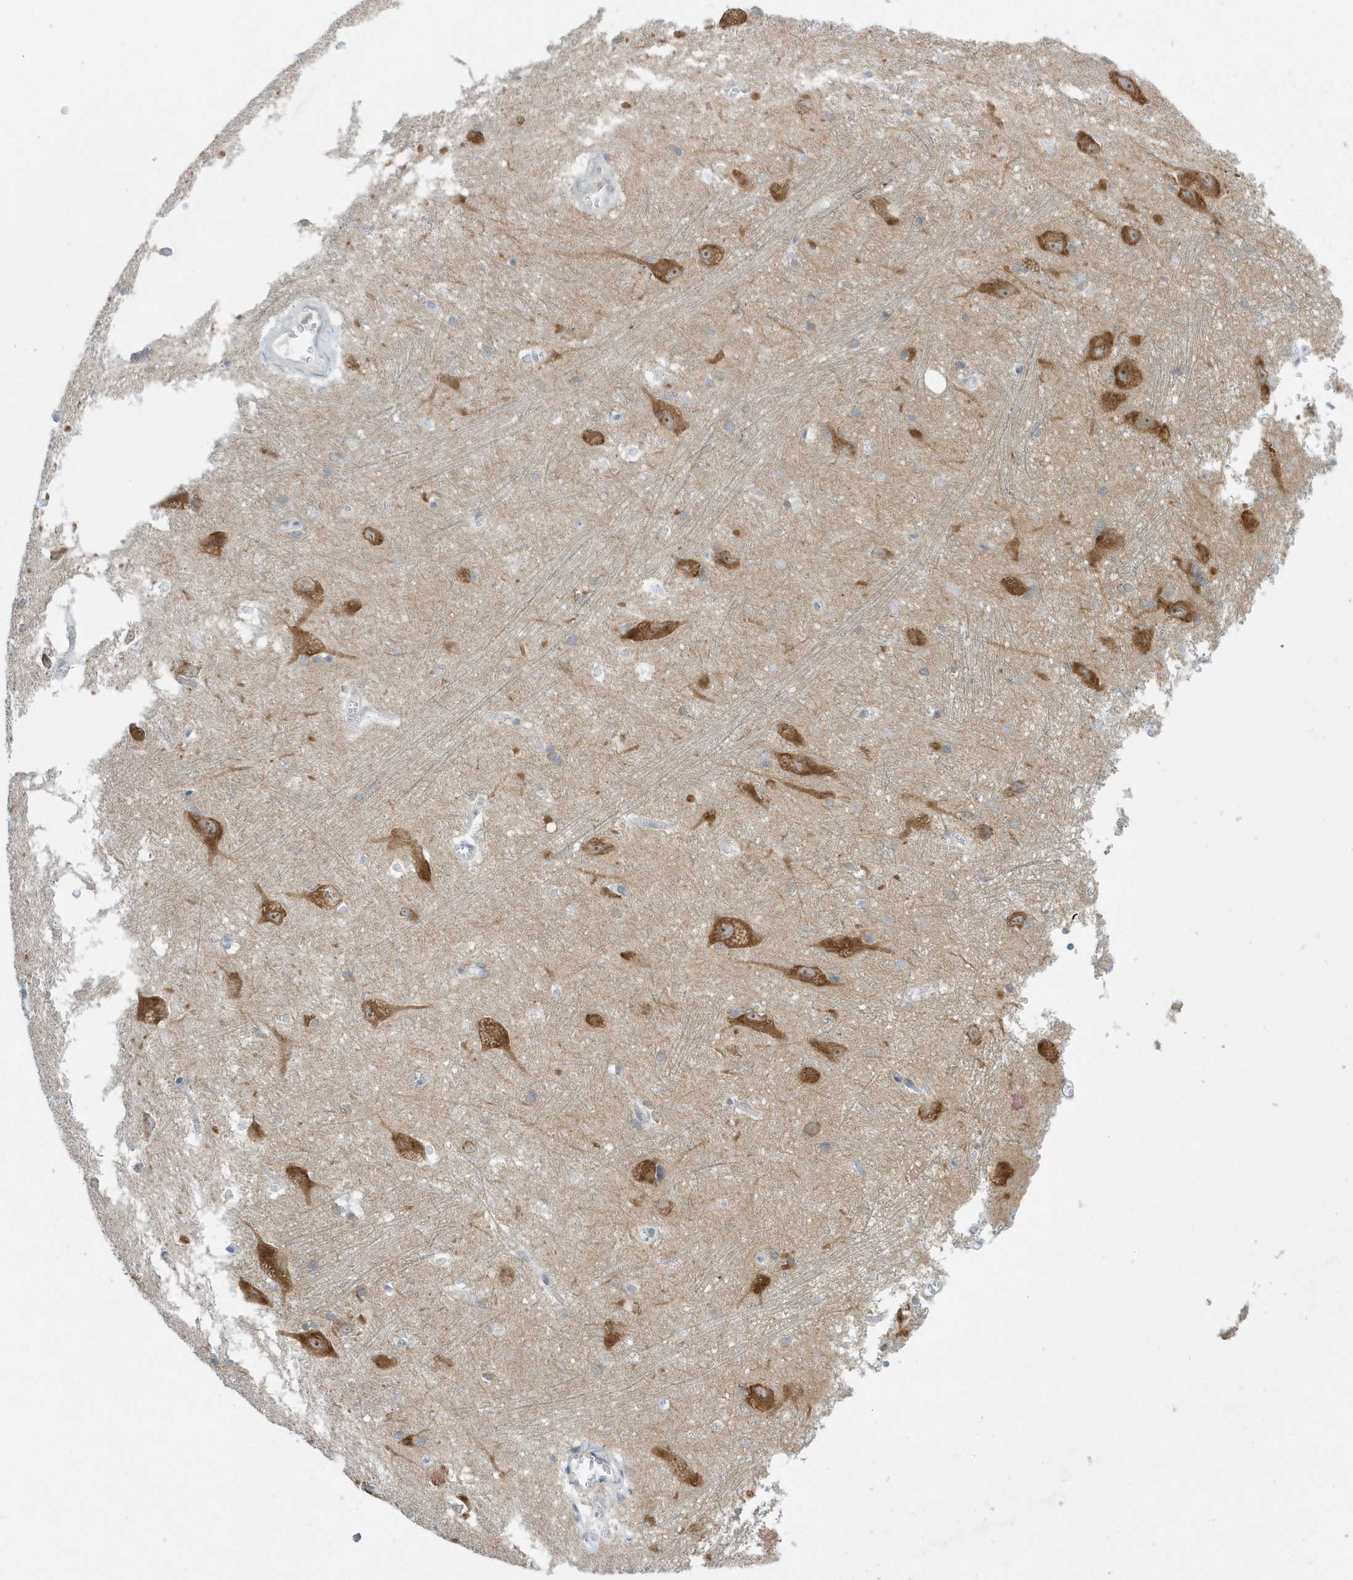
{"staining": {"intensity": "weak", "quantity": "<25%", "location": "cytoplasmic/membranous"}, "tissue": "caudate", "cell_type": "Glial cells", "image_type": "normal", "snomed": [{"axis": "morphology", "description": "Normal tissue, NOS"}, {"axis": "topography", "description": "Lateral ventricle wall"}], "caption": "The immunohistochemistry (IHC) photomicrograph has no significant expression in glial cells of caudate.", "gene": "SCN3A", "patient": {"sex": "male", "age": 37}}